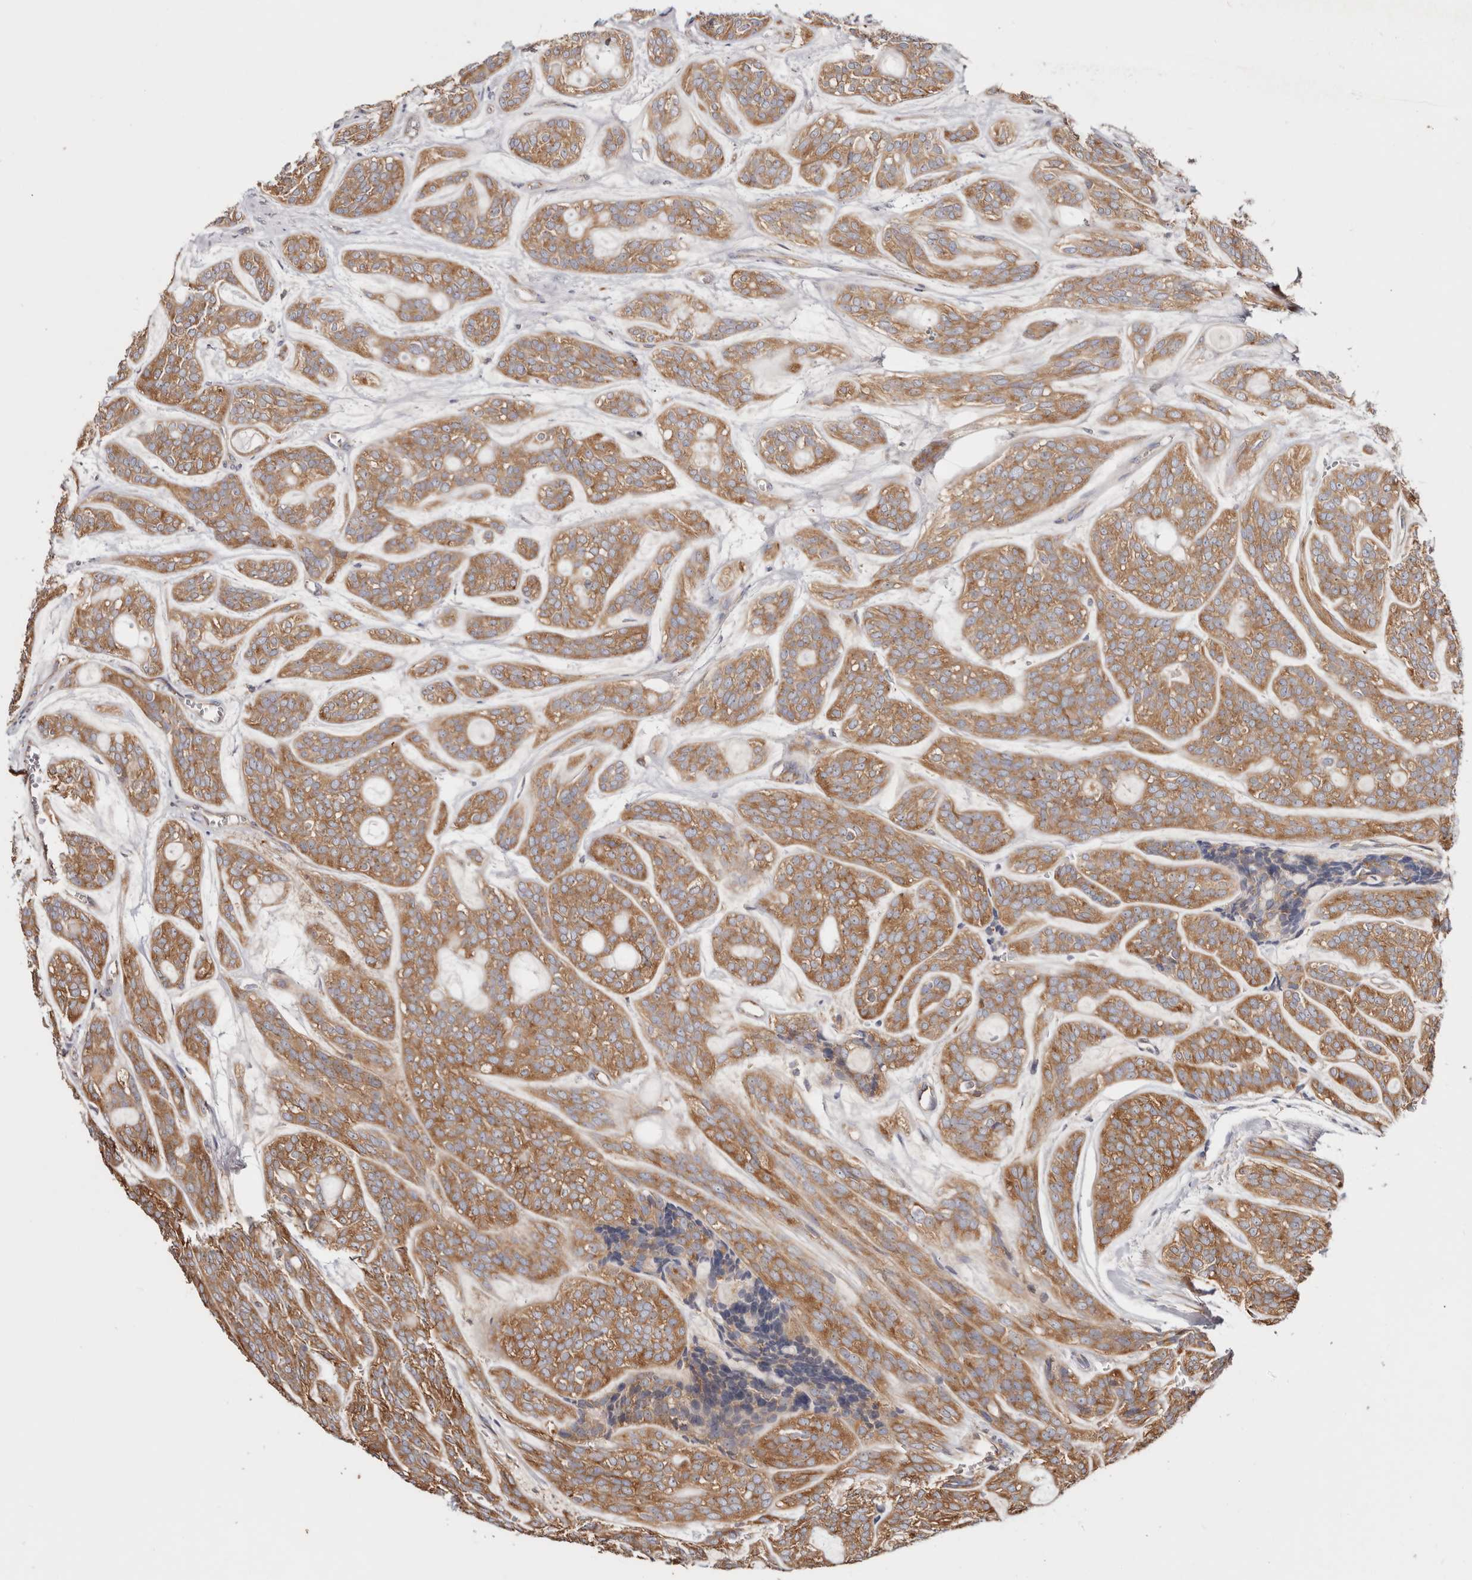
{"staining": {"intensity": "moderate", "quantity": ">75%", "location": "cytoplasmic/membranous"}, "tissue": "head and neck cancer", "cell_type": "Tumor cells", "image_type": "cancer", "snomed": [{"axis": "morphology", "description": "Adenocarcinoma, NOS"}, {"axis": "topography", "description": "Head-Neck"}], "caption": "Moderate cytoplasmic/membranous expression is appreciated in approximately >75% of tumor cells in head and neck cancer.", "gene": "EPRS1", "patient": {"sex": "male", "age": 66}}